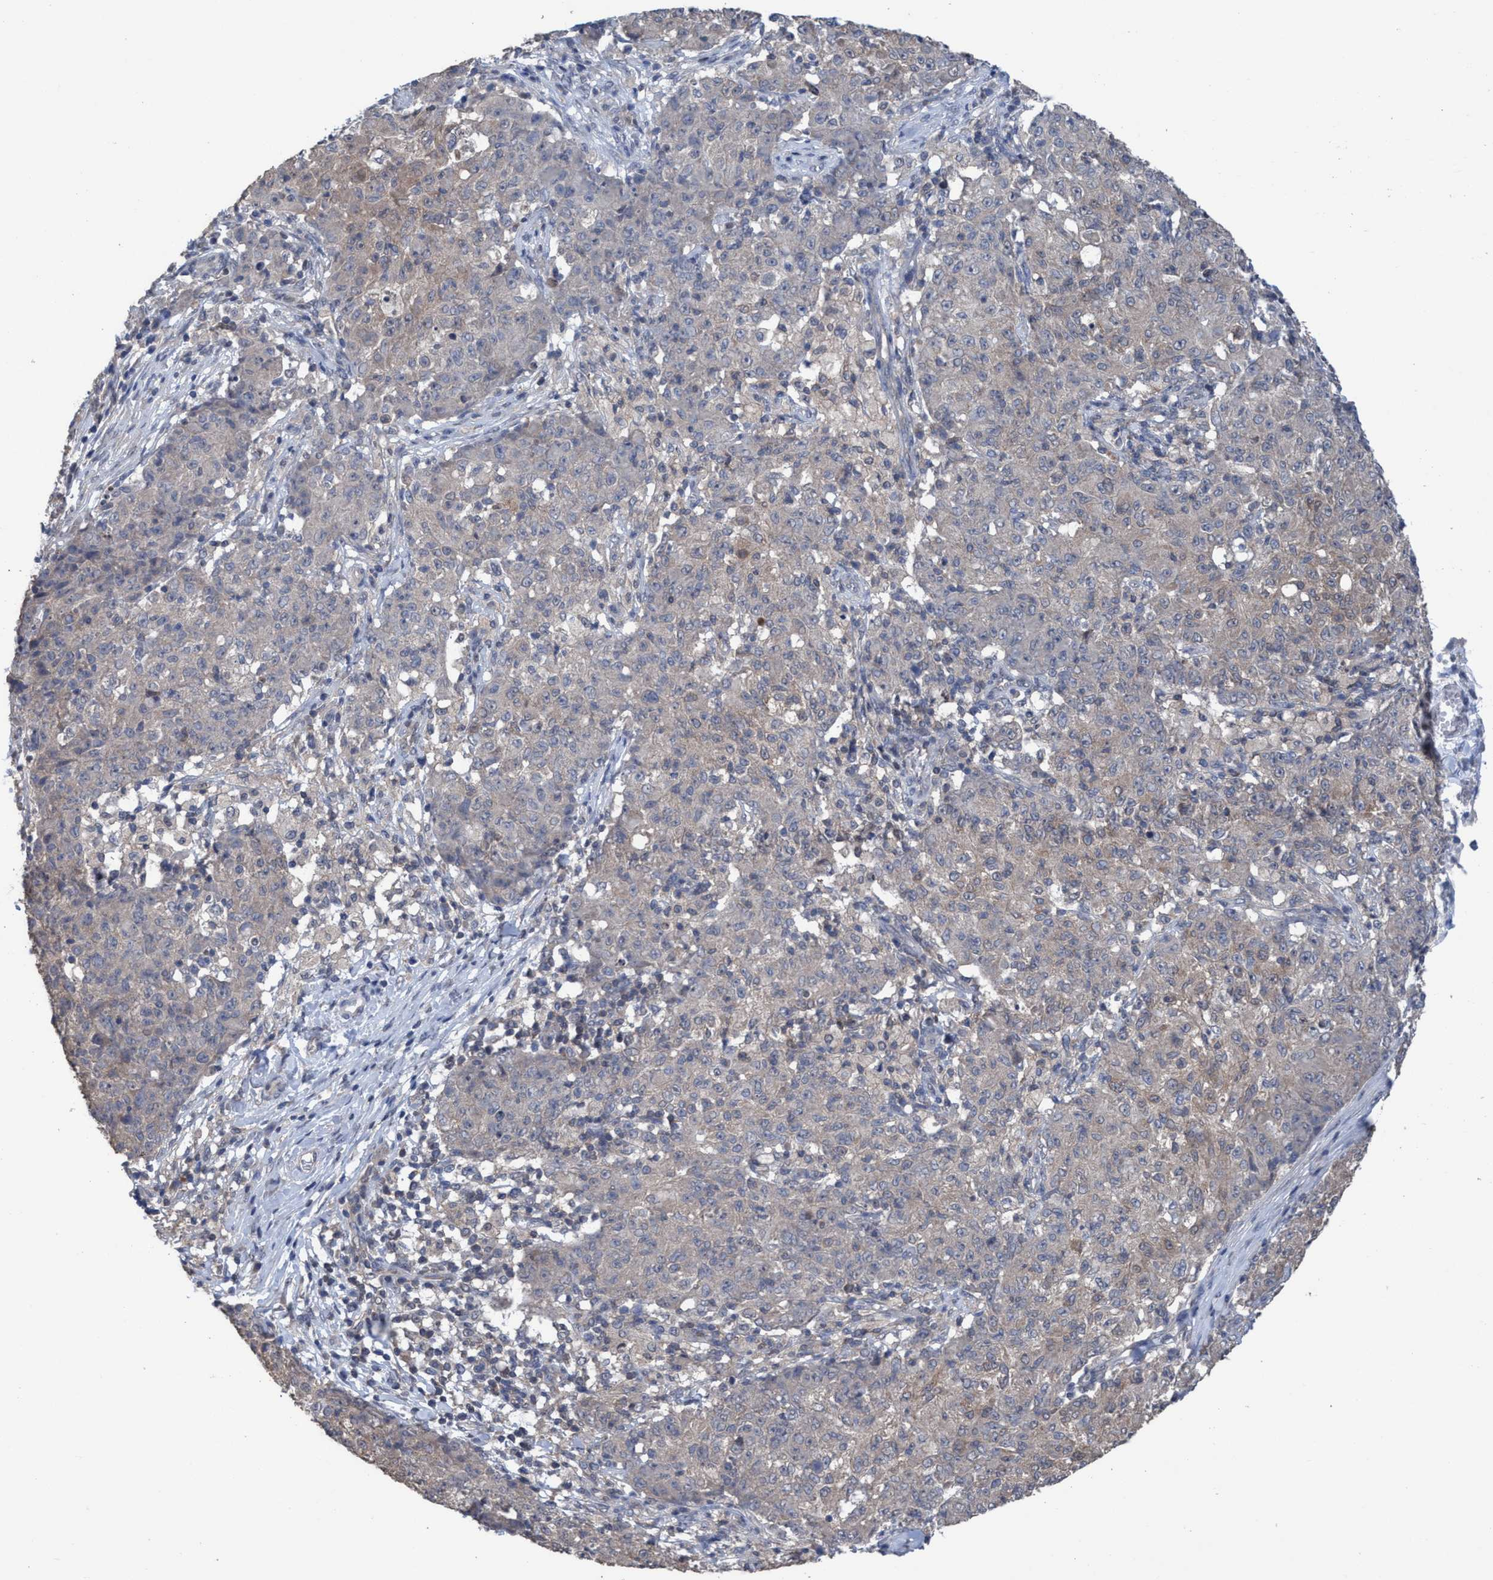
{"staining": {"intensity": "weak", "quantity": "<25%", "location": "cytoplasmic/membranous"}, "tissue": "ovarian cancer", "cell_type": "Tumor cells", "image_type": "cancer", "snomed": [{"axis": "morphology", "description": "Carcinoma, endometroid"}, {"axis": "topography", "description": "Ovary"}], "caption": "Micrograph shows no significant protein expression in tumor cells of endometroid carcinoma (ovarian).", "gene": "GLOD4", "patient": {"sex": "female", "age": 42}}